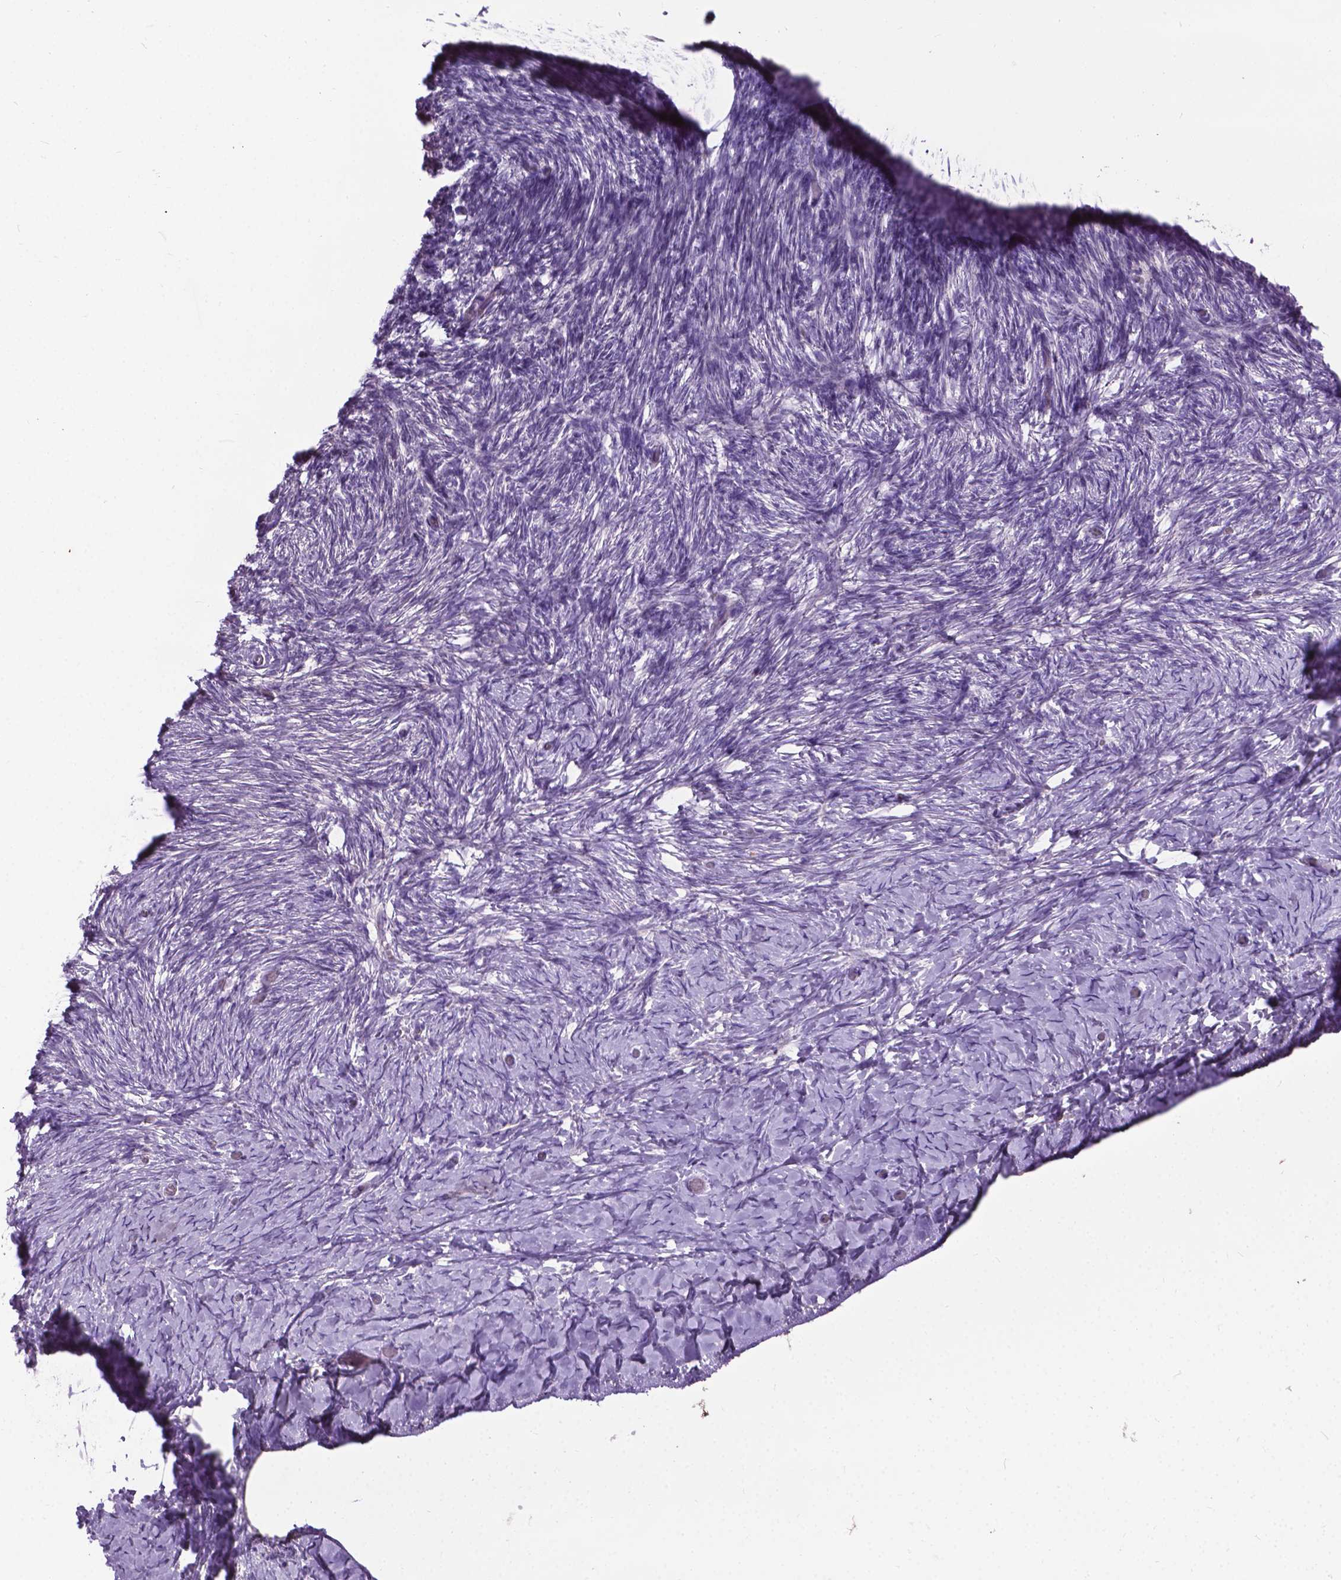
{"staining": {"intensity": "negative", "quantity": "none", "location": "none"}, "tissue": "ovary", "cell_type": "Ovarian stroma cells", "image_type": "normal", "snomed": [{"axis": "morphology", "description": "Normal tissue, NOS"}, {"axis": "topography", "description": "Ovary"}], "caption": "A histopathology image of ovary stained for a protein demonstrates no brown staining in ovarian stroma cells. (Immunohistochemistry (ihc), brightfield microscopy, high magnification).", "gene": "JAK3", "patient": {"sex": "female", "age": 39}}